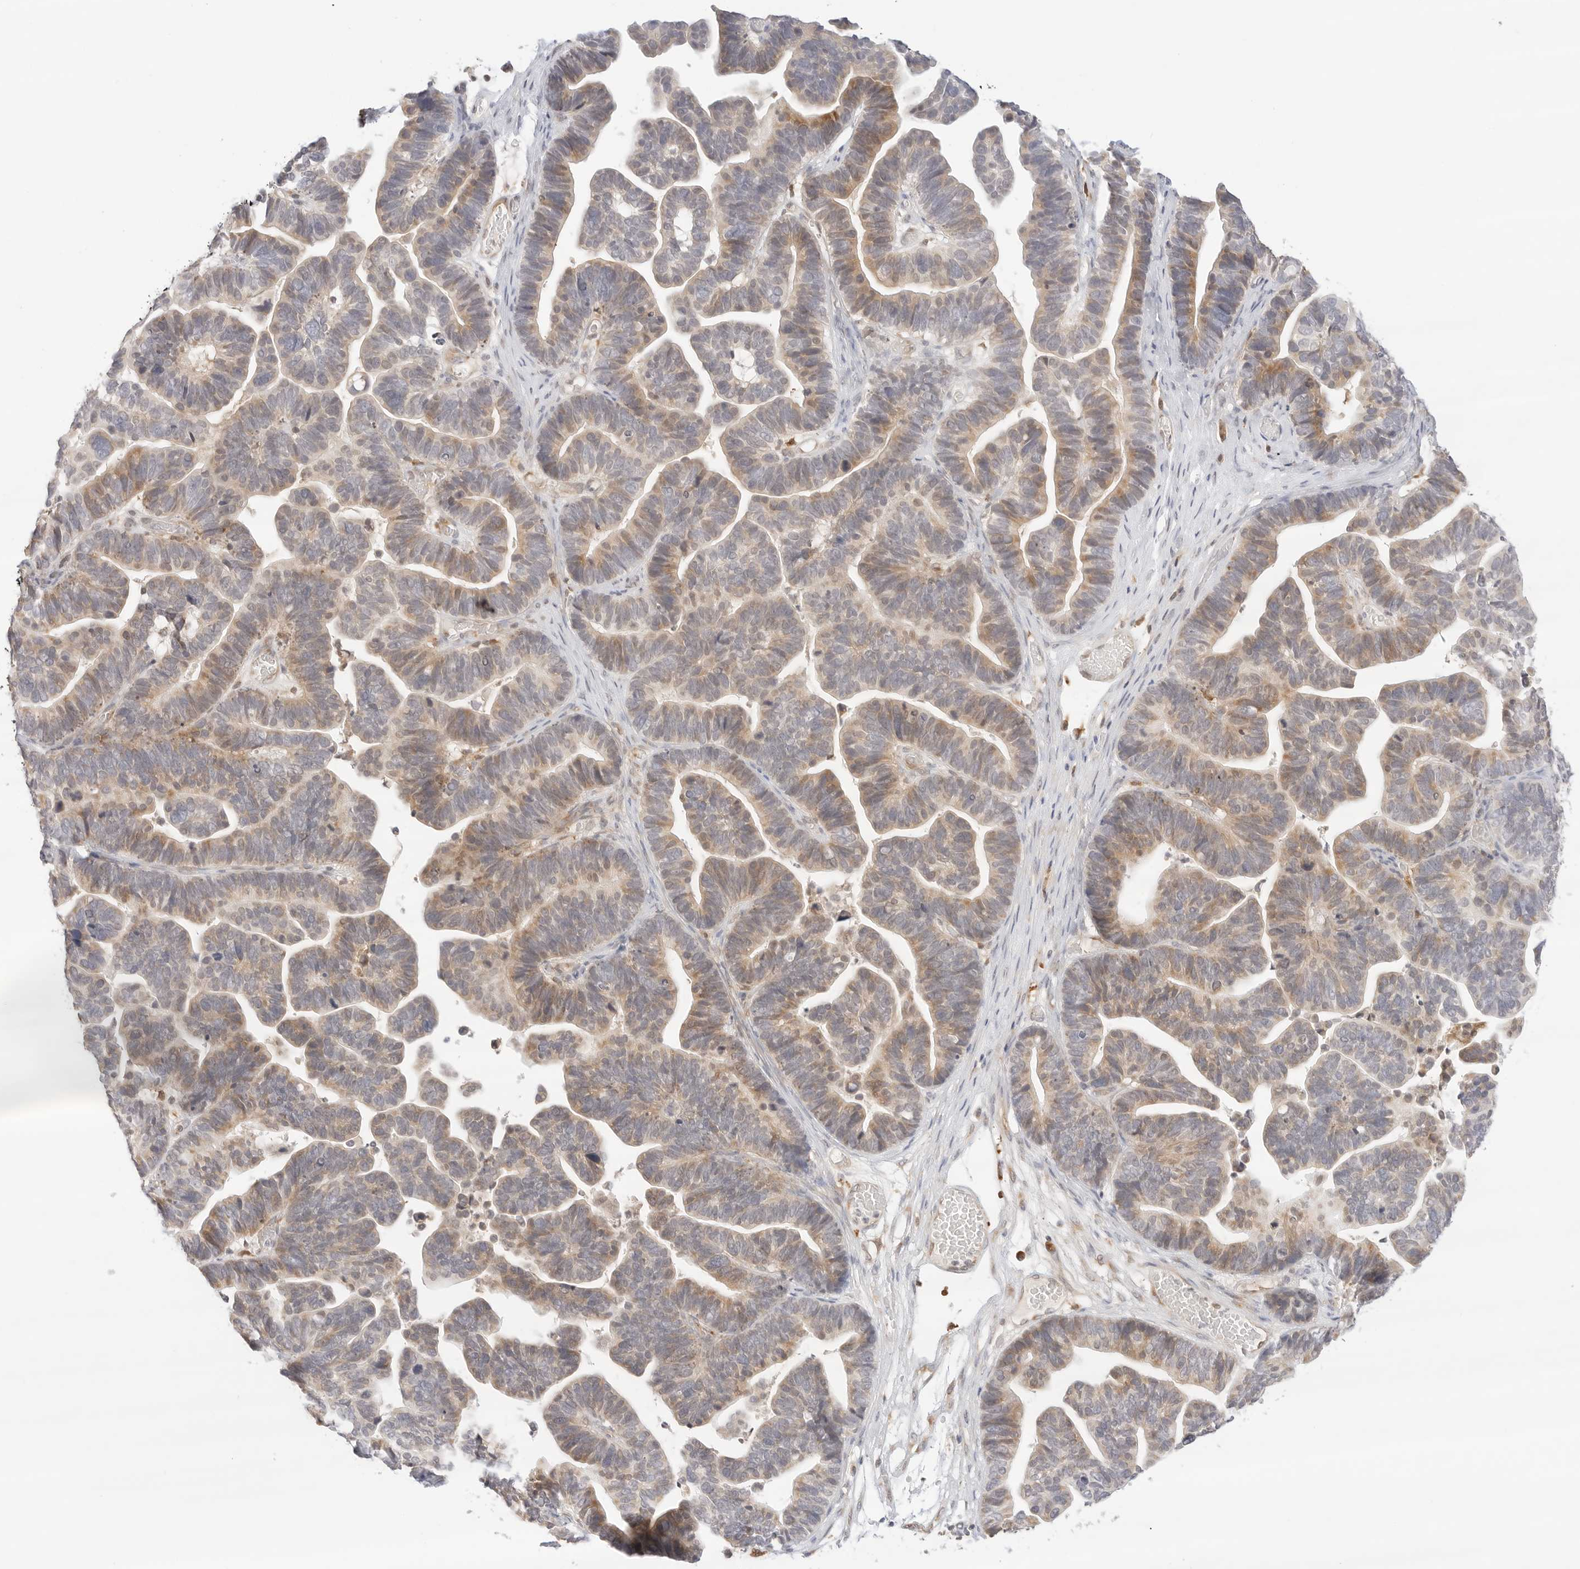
{"staining": {"intensity": "moderate", "quantity": "25%-75%", "location": "cytoplasmic/membranous"}, "tissue": "ovarian cancer", "cell_type": "Tumor cells", "image_type": "cancer", "snomed": [{"axis": "morphology", "description": "Cystadenocarcinoma, serous, NOS"}, {"axis": "topography", "description": "Ovary"}], "caption": "About 25%-75% of tumor cells in ovarian serous cystadenocarcinoma show moderate cytoplasmic/membranous protein staining as visualized by brown immunohistochemical staining.", "gene": "ERO1B", "patient": {"sex": "female", "age": 56}}